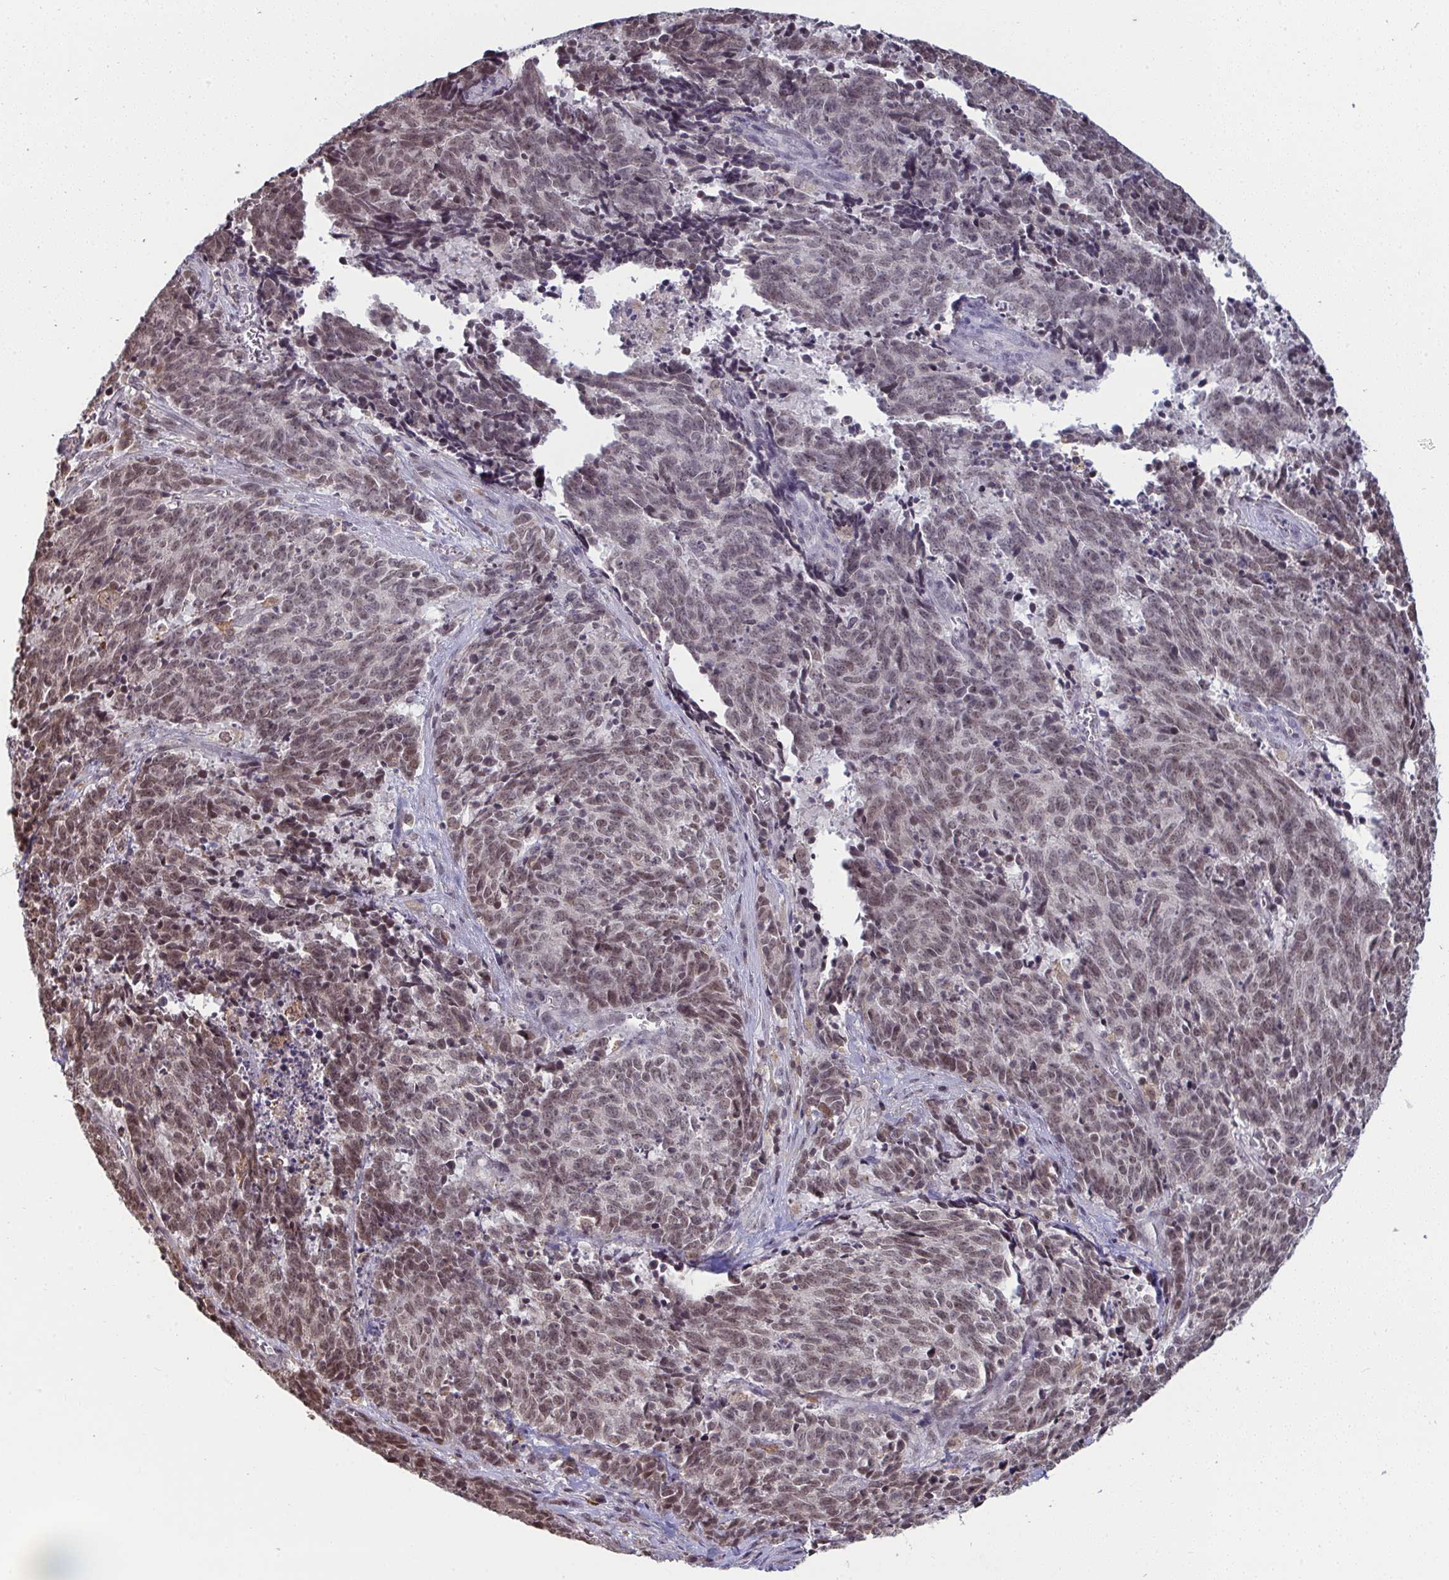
{"staining": {"intensity": "weak", "quantity": "25%-75%", "location": "nuclear"}, "tissue": "cervical cancer", "cell_type": "Tumor cells", "image_type": "cancer", "snomed": [{"axis": "morphology", "description": "Squamous cell carcinoma, NOS"}, {"axis": "topography", "description": "Cervix"}], "caption": "Immunohistochemical staining of cervical cancer reveals weak nuclear protein expression in about 25%-75% of tumor cells.", "gene": "SAP30", "patient": {"sex": "female", "age": 29}}